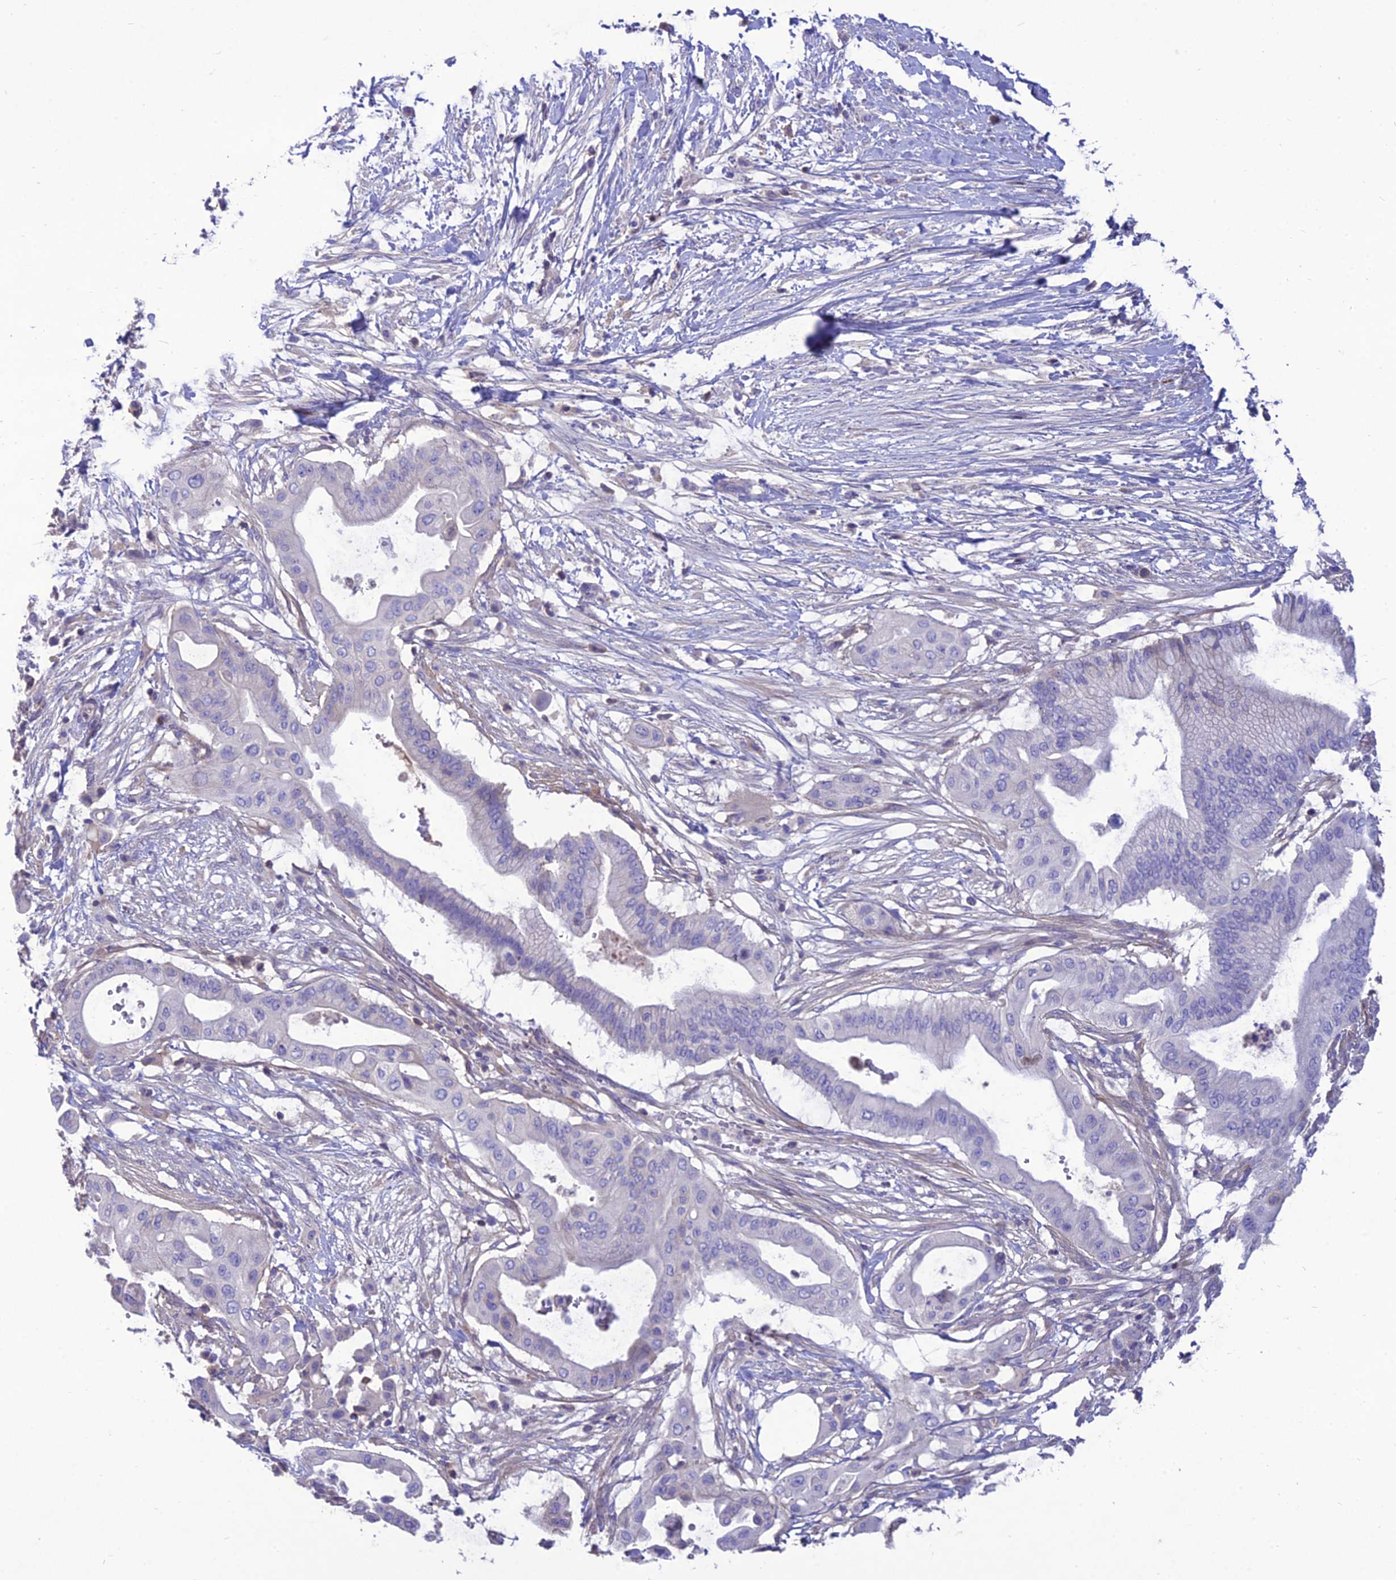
{"staining": {"intensity": "negative", "quantity": "none", "location": "none"}, "tissue": "pancreatic cancer", "cell_type": "Tumor cells", "image_type": "cancer", "snomed": [{"axis": "morphology", "description": "Adenocarcinoma, NOS"}, {"axis": "topography", "description": "Pancreas"}], "caption": "Pancreatic cancer was stained to show a protein in brown. There is no significant positivity in tumor cells.", "gene": "TEKT3", "patient": {"sex": "male", "age": 68}}